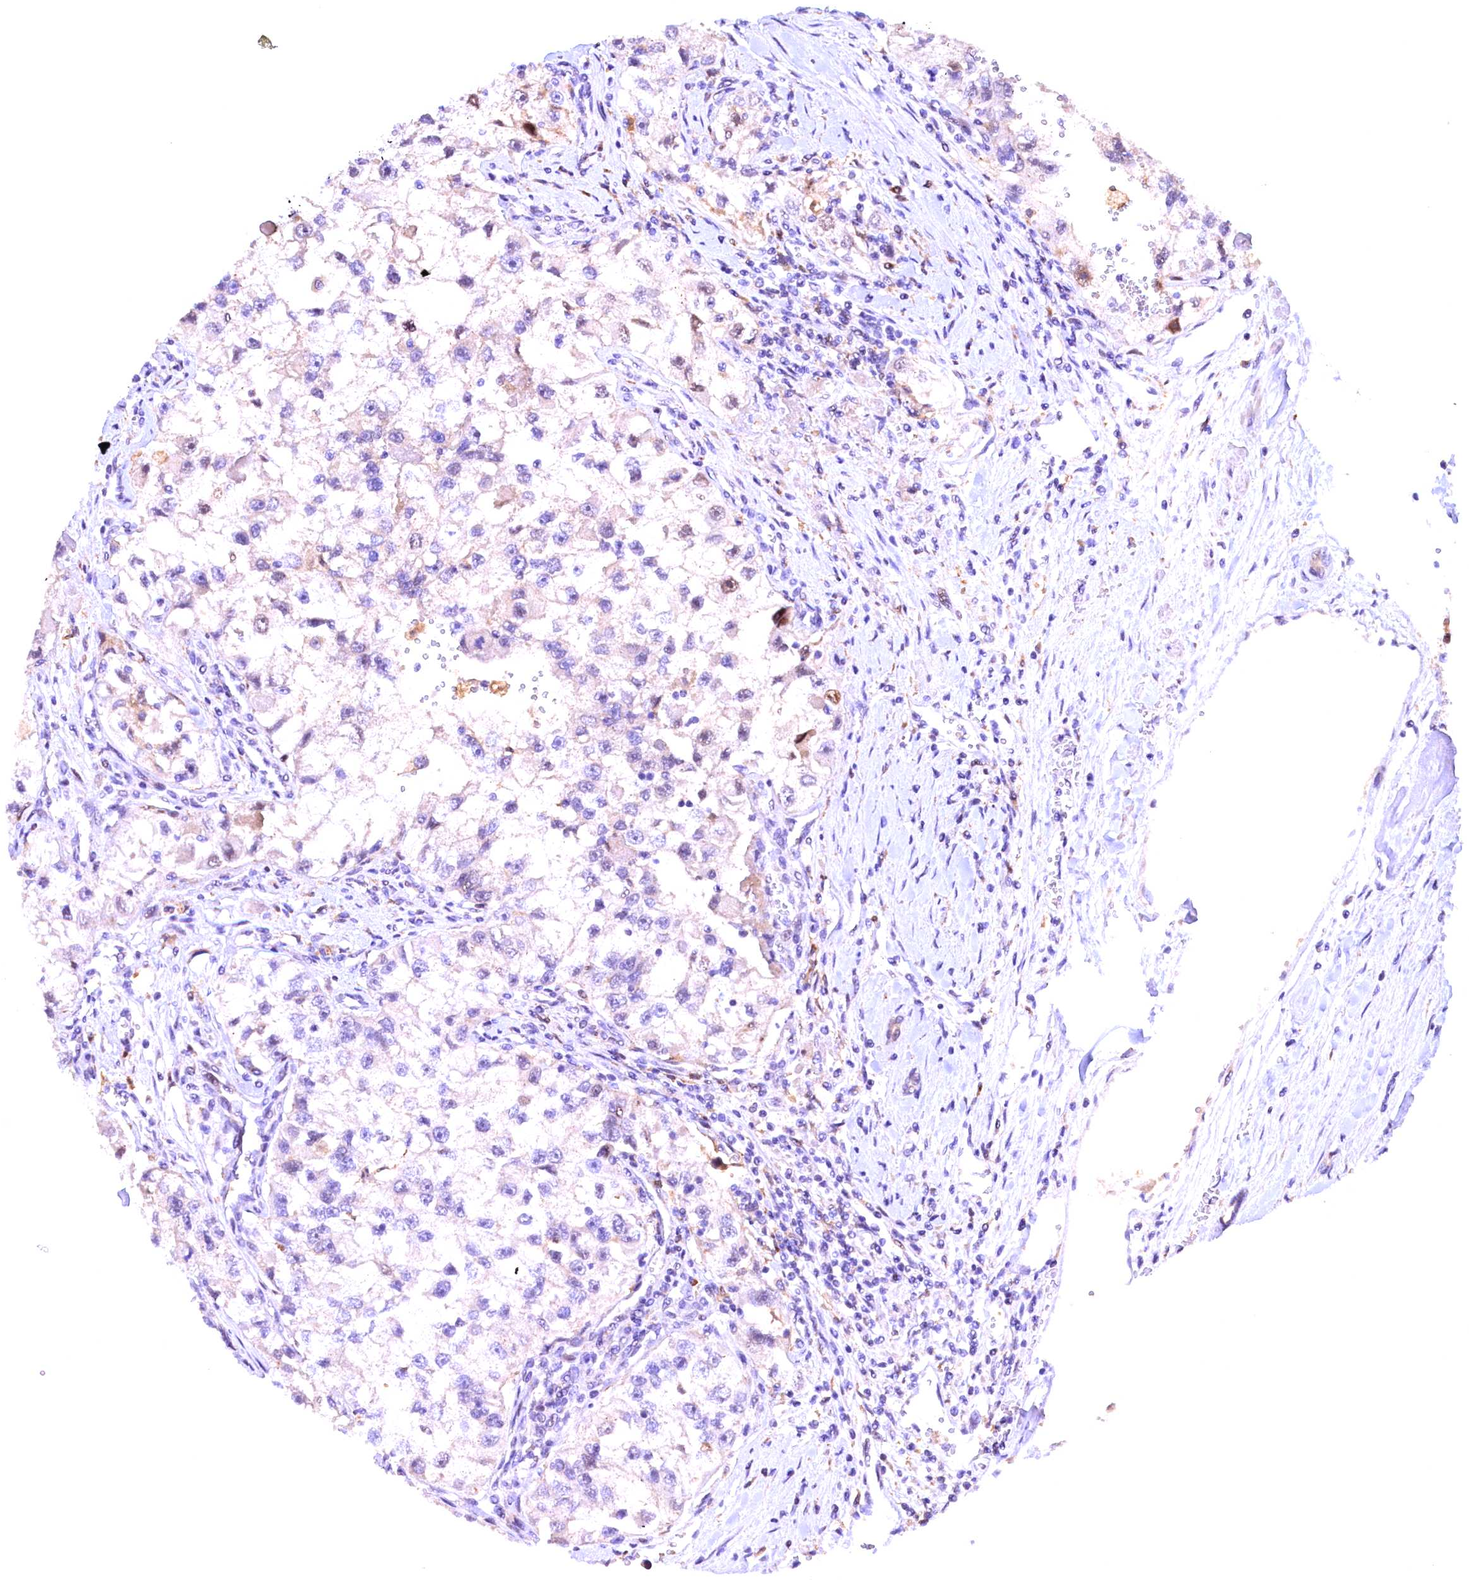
{"staining": {"intensity": "weak", "quantity": "25%-75%", "location": "cytoplasmic/membranous"}, "tissue": "renal cancer", "cell_type": "Tumor cells", "image_type": "cancer", "snomed": [{"axis": "morphology", "description": "Adenocarcinoma, NOS"}, {"axis": "topography", "description": "Kidney"}], "caption": "Protein analysis of renal cancer tissue demonstrates weak cytoplasmic/membranous expression in approximately 25%-75% of tumor cells.", "gene": "NAIP", "patient": {"sex": "male", "age": 63}}